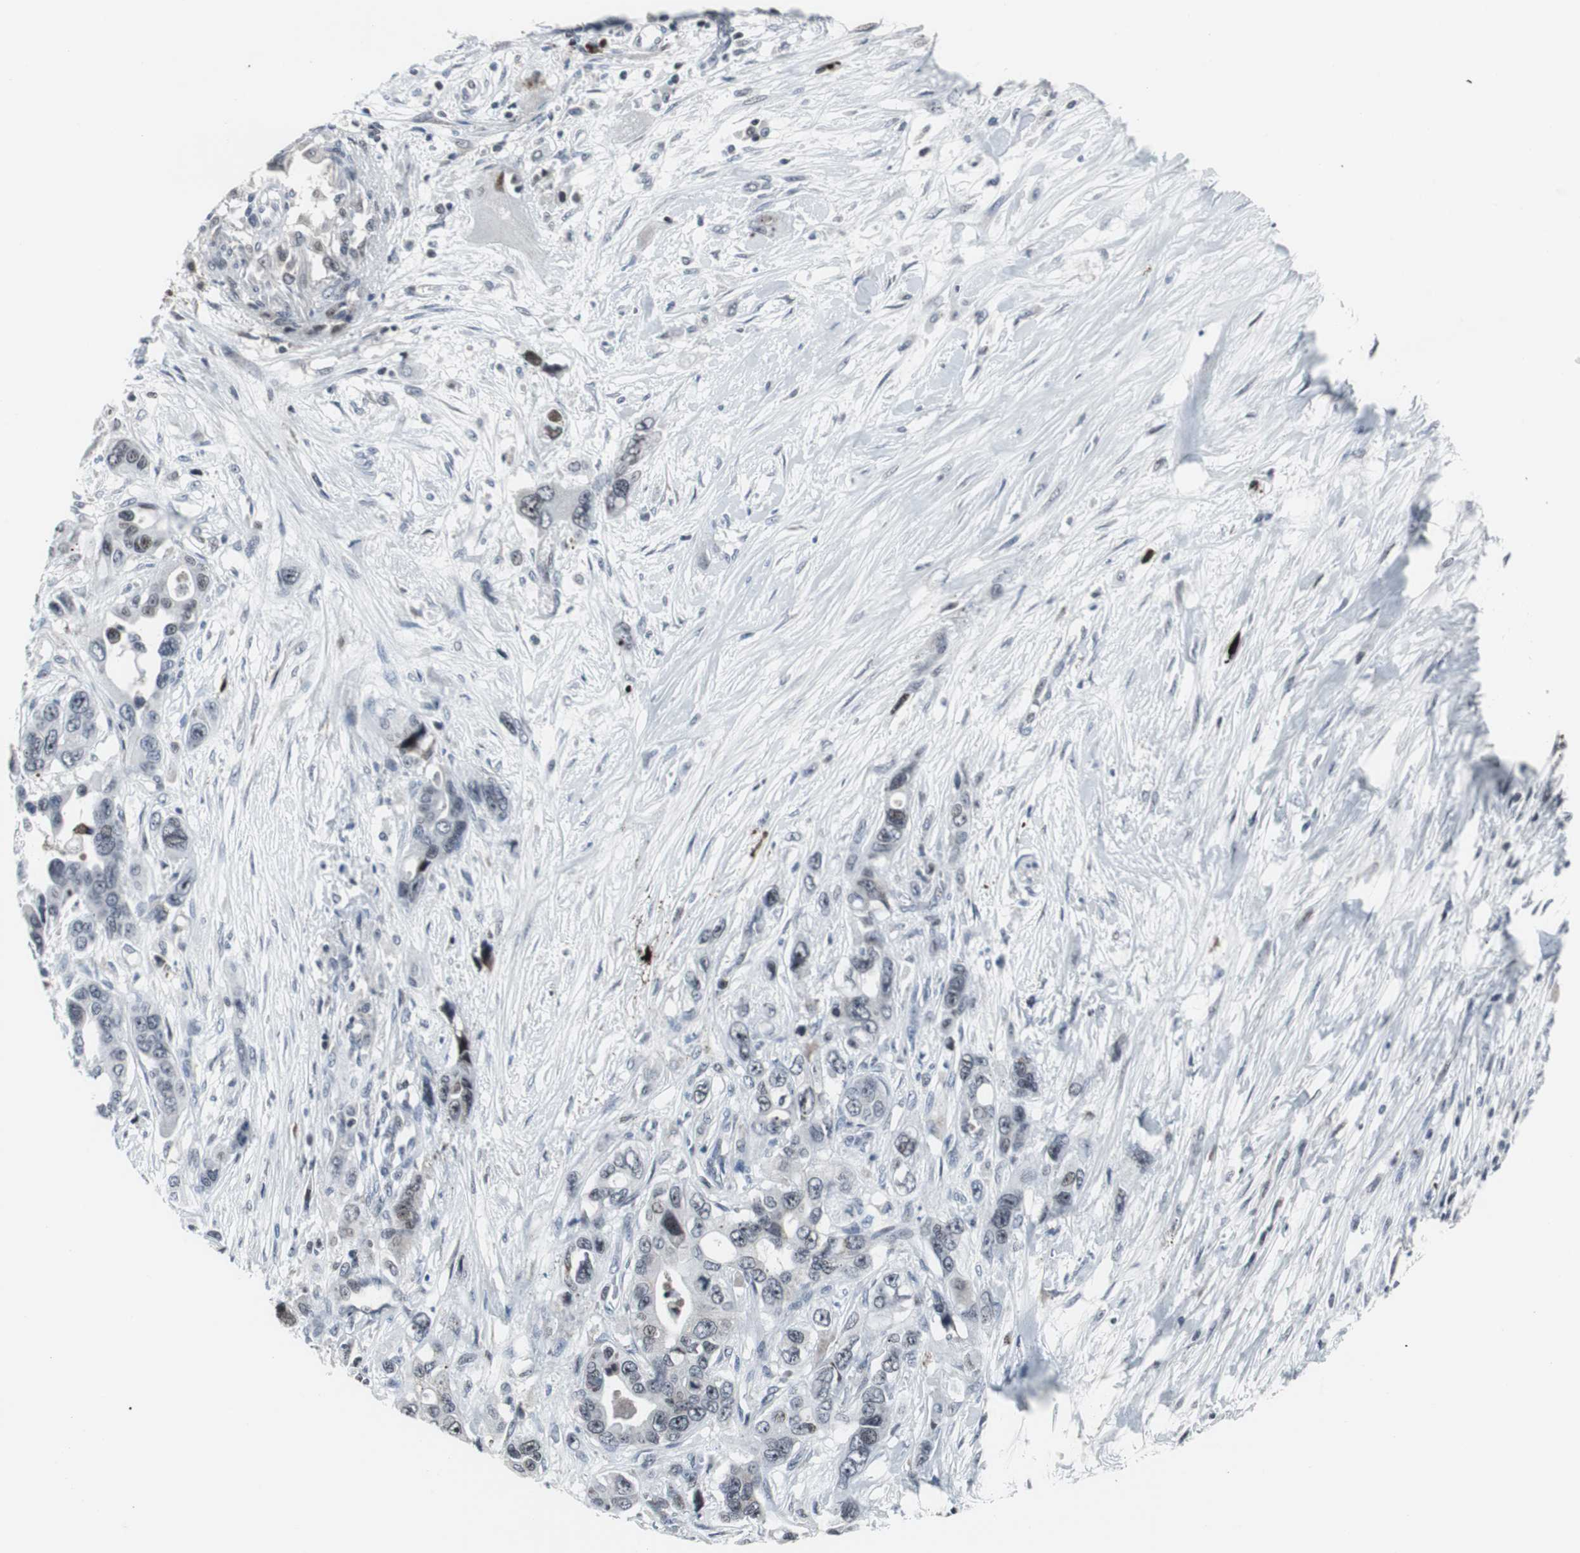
{"staining": {"intensity": "weak", "quantity": "<25%", "location": "nuclear"}, "tissue": "pancreatic cancer", "cell_type": "Tumor cells", "image_type": "cancer", "snomed": [{"axis": "morphology", "description": "Adenocarcinoma, NOS"}, {"axis": "topography", "description": "Pancreas"}], "caption": "Tumor cells show no significant expression in adenocarcinoma (pancreatic).", "gene": "DOK1", "patient": {"sex": "male", "age": 46}}